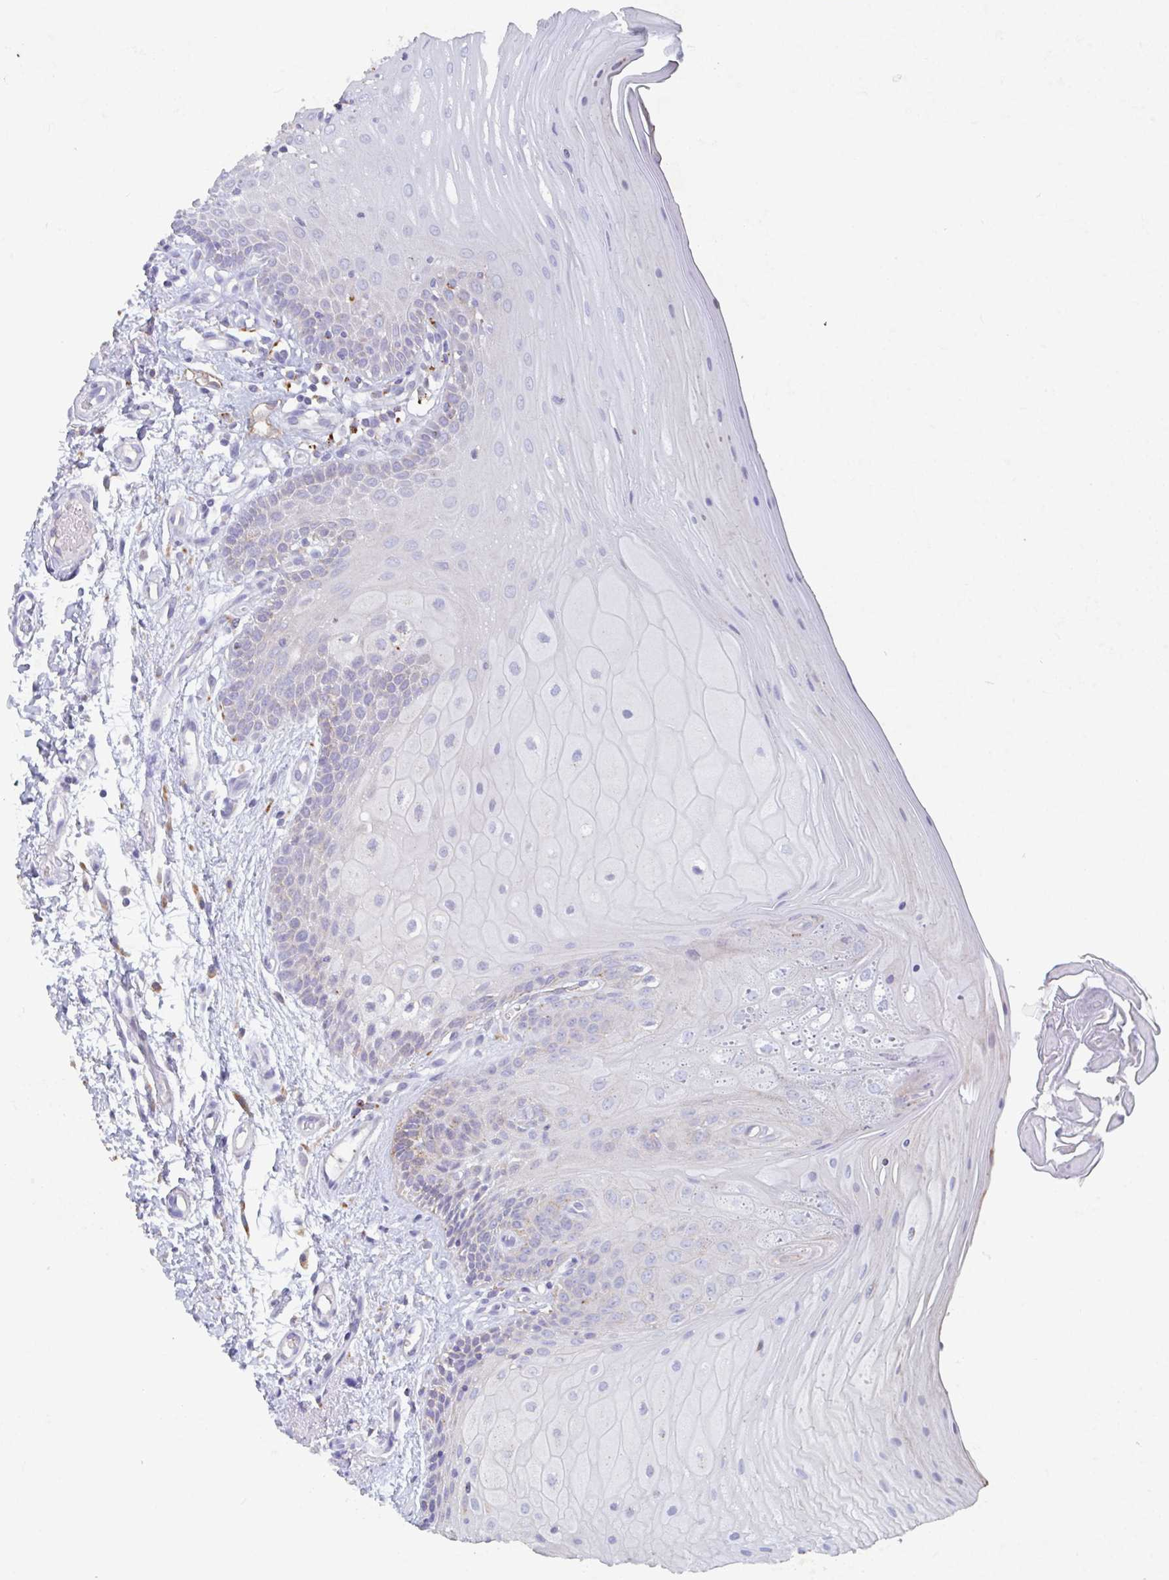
{"staining": {"intensity": "negative", "quantity": "none", "location": "none"}, "tissue": "oral mucosa", "cell_type": "Squamous epithelial cells", "image_type": "normal", "snomed": [{"axis": "morphology", "description": "Normal tissue, NOS"}, {"axis": "topography", "description": "Oral tissue"}, {"axis": "topography", "description": "Tounge, NOS"}, {"axis": "topography", "description": "Head-Neck"}], "caption": "An immunohistochemistry (IHC) micrograph of normal oral mucosa is shown. There is no staining in squamous epithelial cells of oral mucosa.", "gene": "MANBA", "patient": {"sex": "female", "age": 84}}